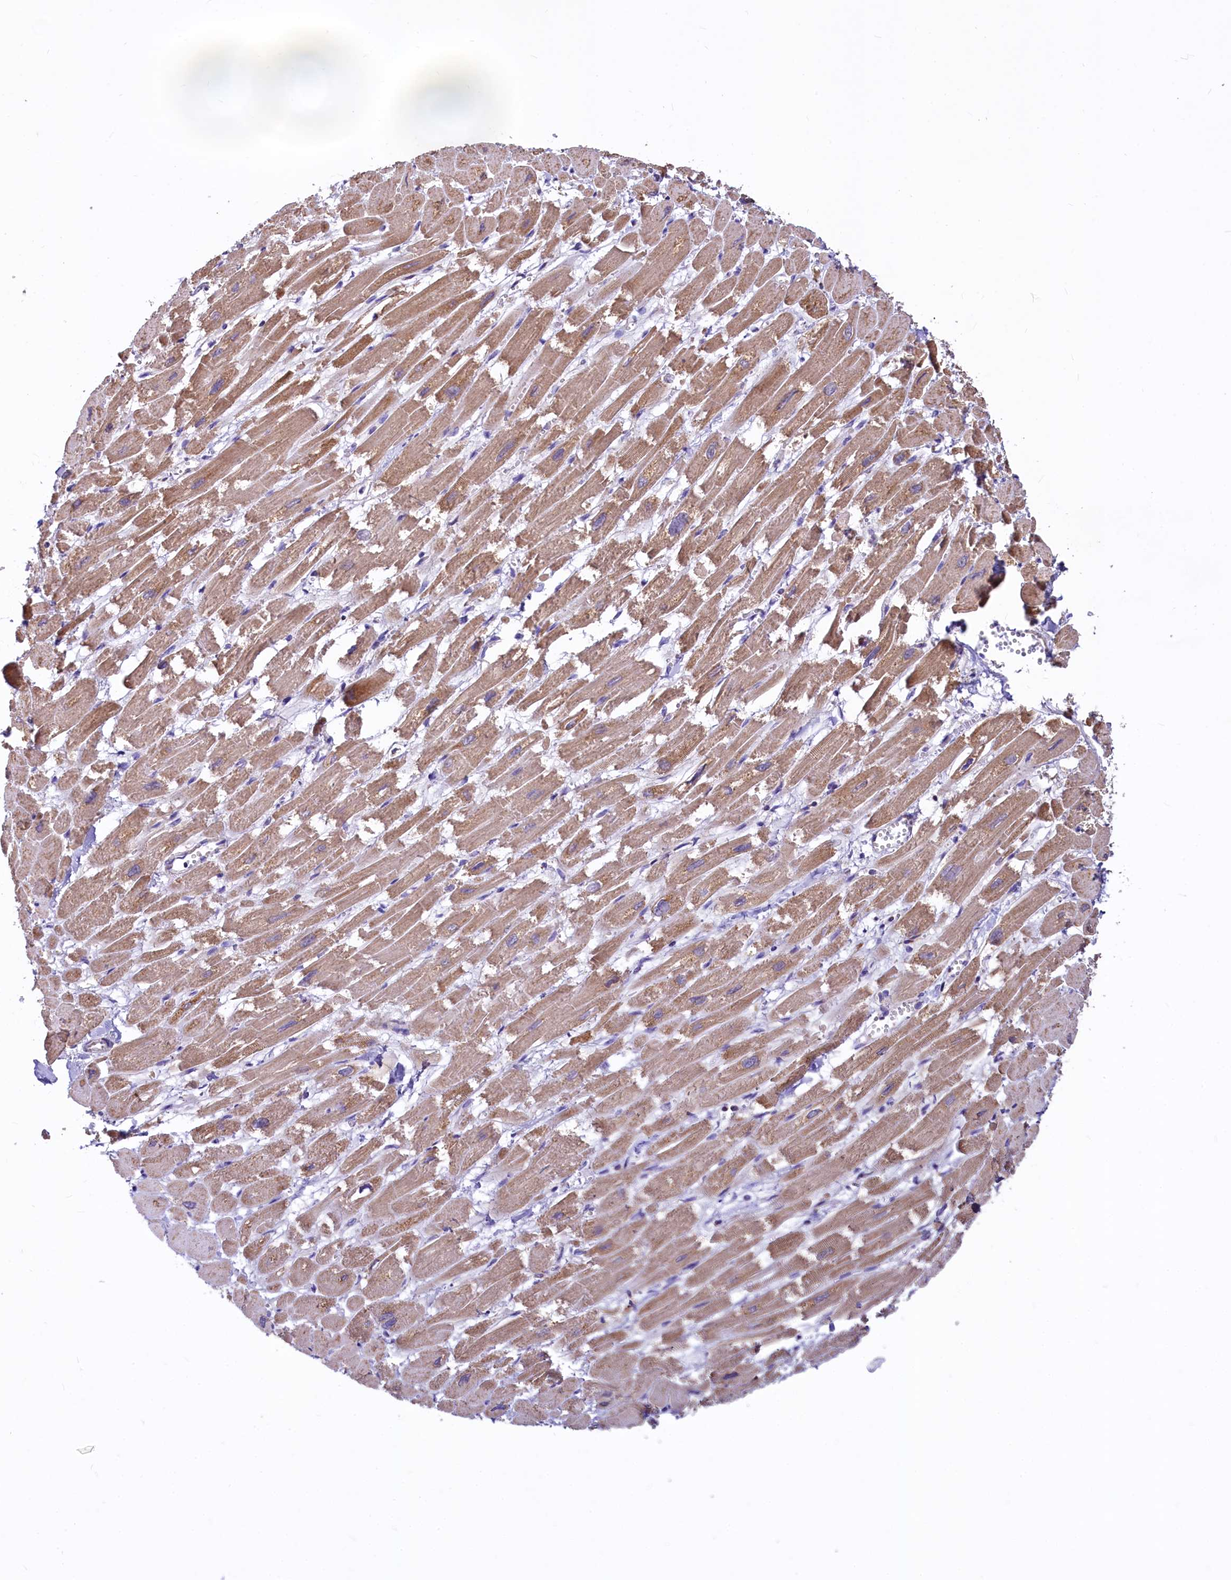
{"staining": {"intensity": "moderate", "quantity": ">75%", "location": "cytoplasmic/membranous"}, "tissue": "heart muscle", "cell_type": "Cardiomyocytes", "image_type": "normal", "snomed": [{"axis": "morphology", "description": "Normal tissue, NOS"}, {"axis": "topography", "description": "Heart"}], "caption": "DAB (3,3'-diaminobenzidine) immunohistochemical staining of benign human heart muscle shows moderate cytoplasmic/membranous protein staining in about >75% of cardiomyocytes.", "gene": "VWCE", "patient": {"sex": "male", "age": 54}}